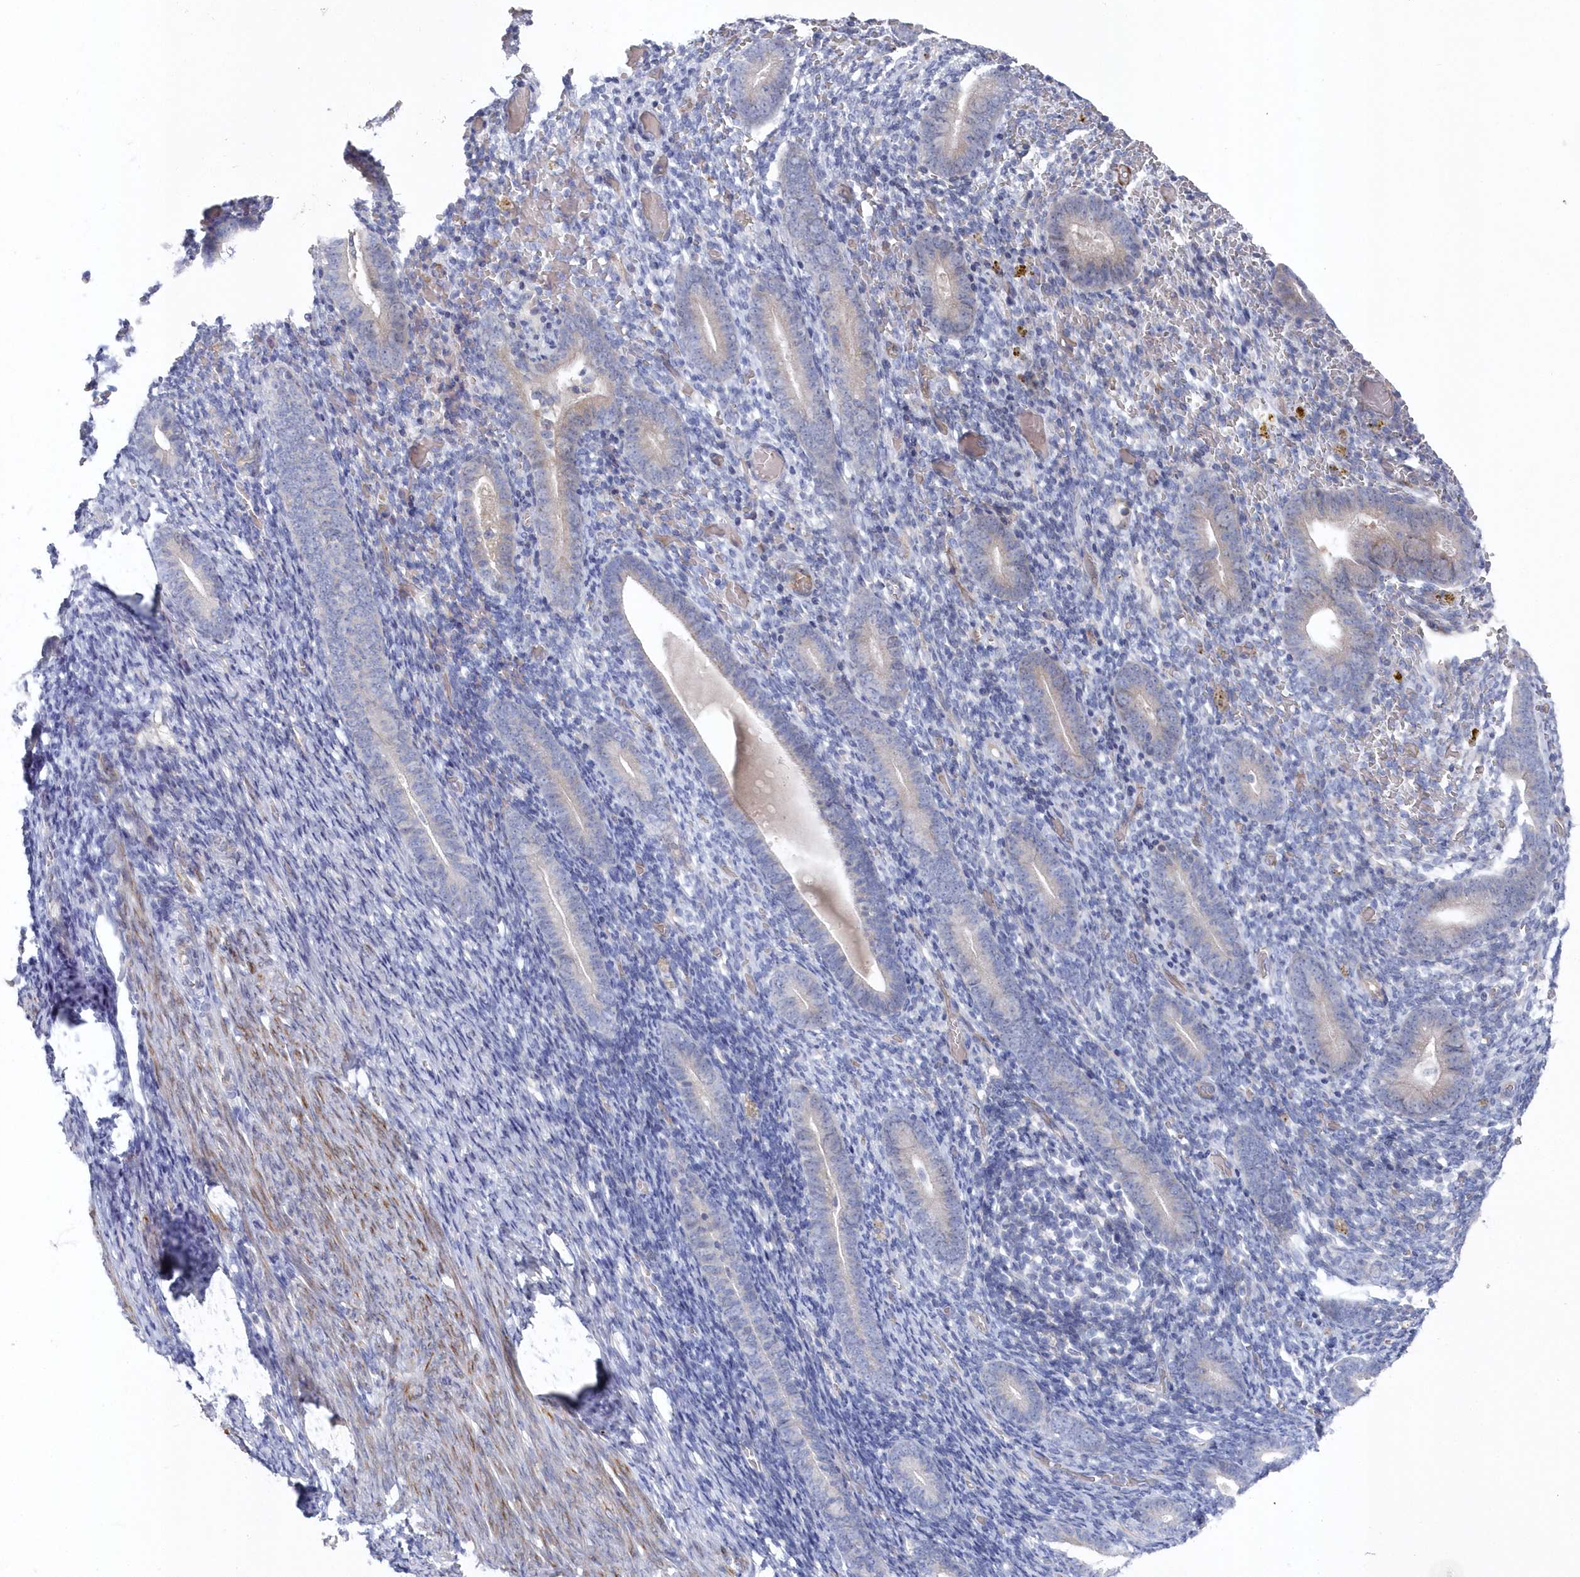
{"staining": {"intensity": "negative", "quantity": "none", "location": "none"}, "tissue": "endometrium", "cell_type": "Cells in endometrial stroma", "image_type": "normal", "snomed": [{"axis": "morphology", "description": "Normal tissue, NOS"}, {"axis": "topography", "description": "Endometrium"}], "caption": "Micrograph shows no significant protein staining in cells in endometrial stroma of benign endometrium. (Brightfield microscopy of DAB immunohistochemistry (IHC) at high magnification).", "gene": "KIAA1586", "patient": {"sex": "female", "age": 51}}